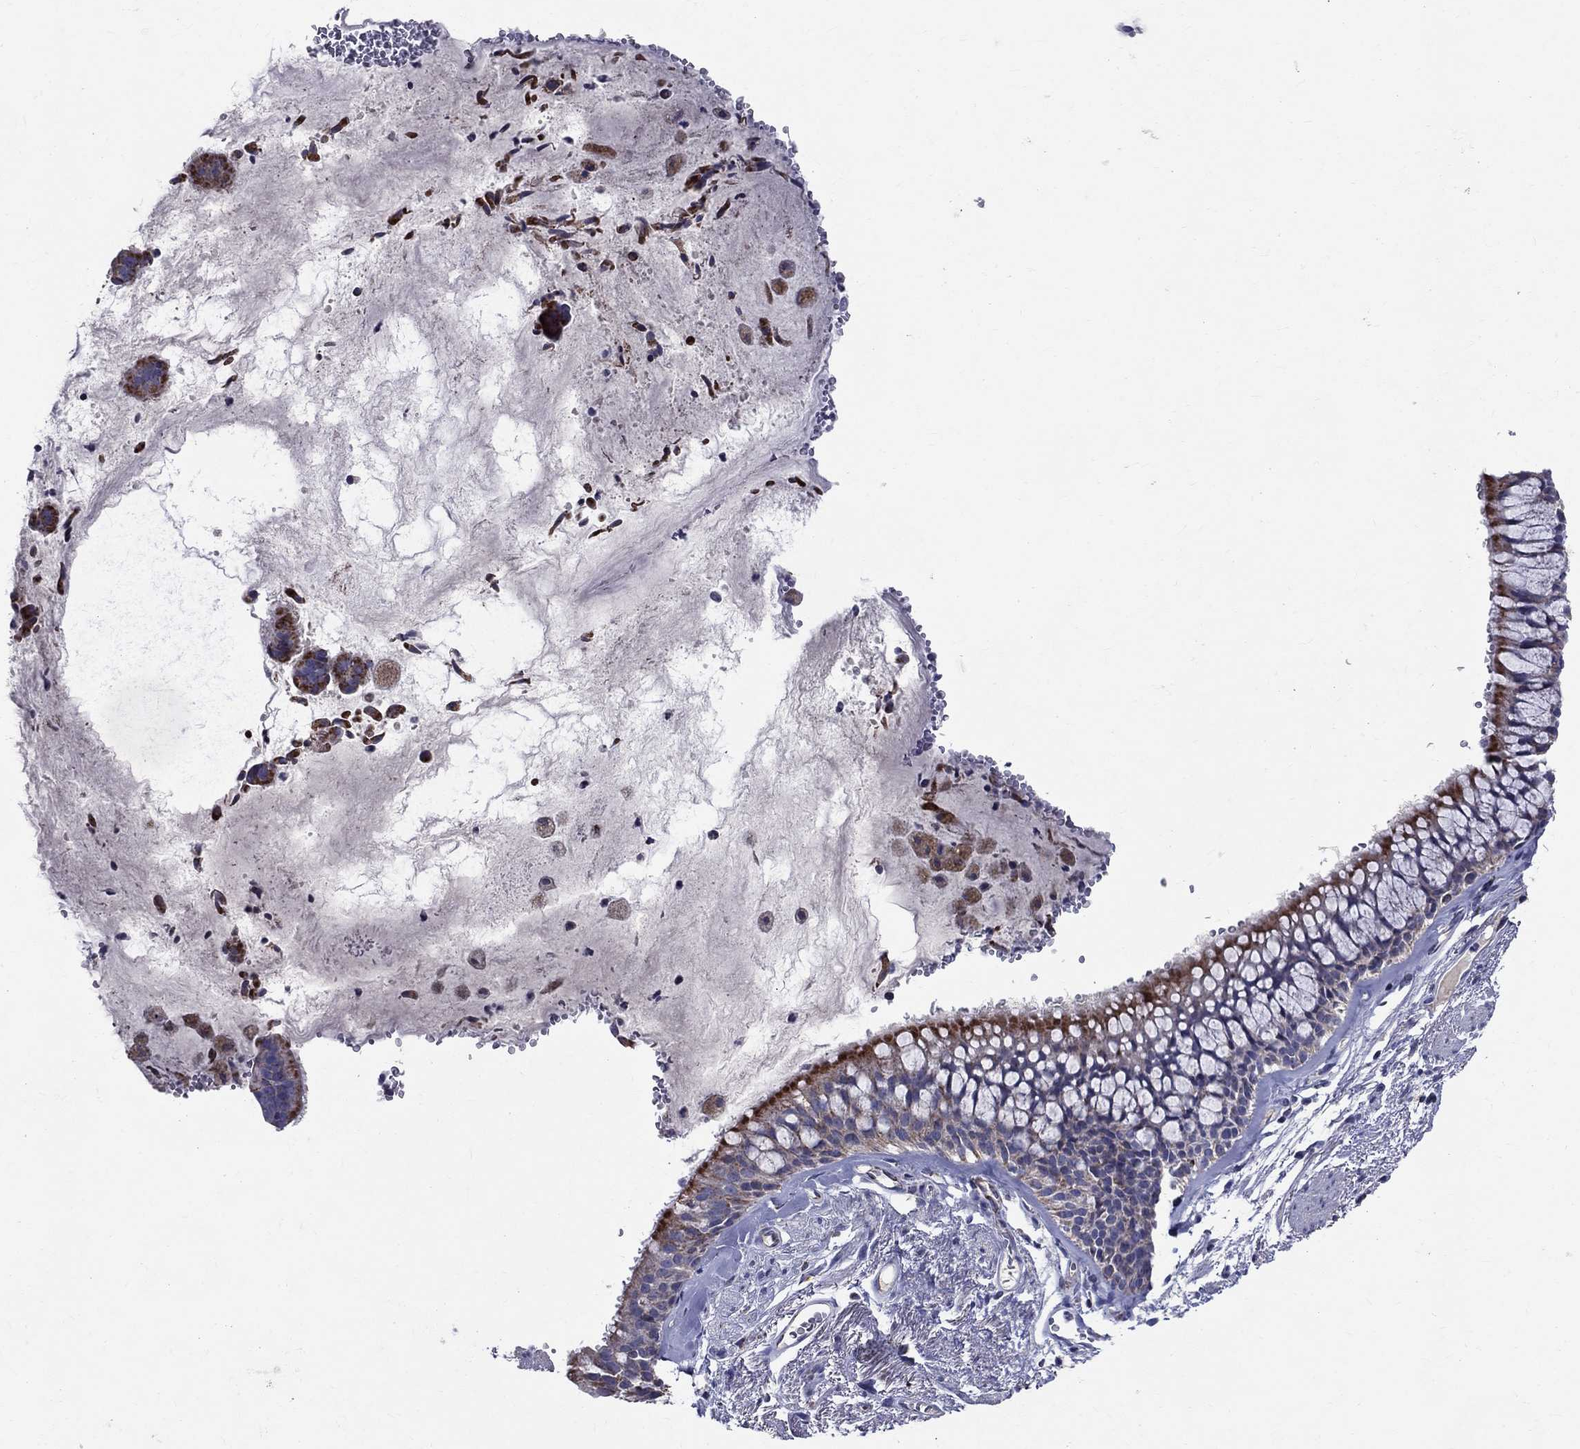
{"staining": {"intensity": "strong", "quantity": "<25%", "location": "cytoplasmic/membranous"}, "tissue": "bronchus", "cell_type": "Respiratory epithelial cells", "image_type": "normal", "snomed": [{"axis": "morphology", "description": "Normal tissue, NOS"}, {"axis": "topography", "description": "Bronchus"}, {"axis": "topography", "description": "Lung"}], "caption": "Protein expression by immunohistochemistry reveals strong cytoplasmic/membranous expression in approximately <25% of respiratory epithelial cells in normal bronchus. (DAB (3,3'-diaminobenzidine) = brown stain, brightfield microscopy at high magnification).", "gene": "SLC4A10", "patient": {"sex": "female", "age": 57}}